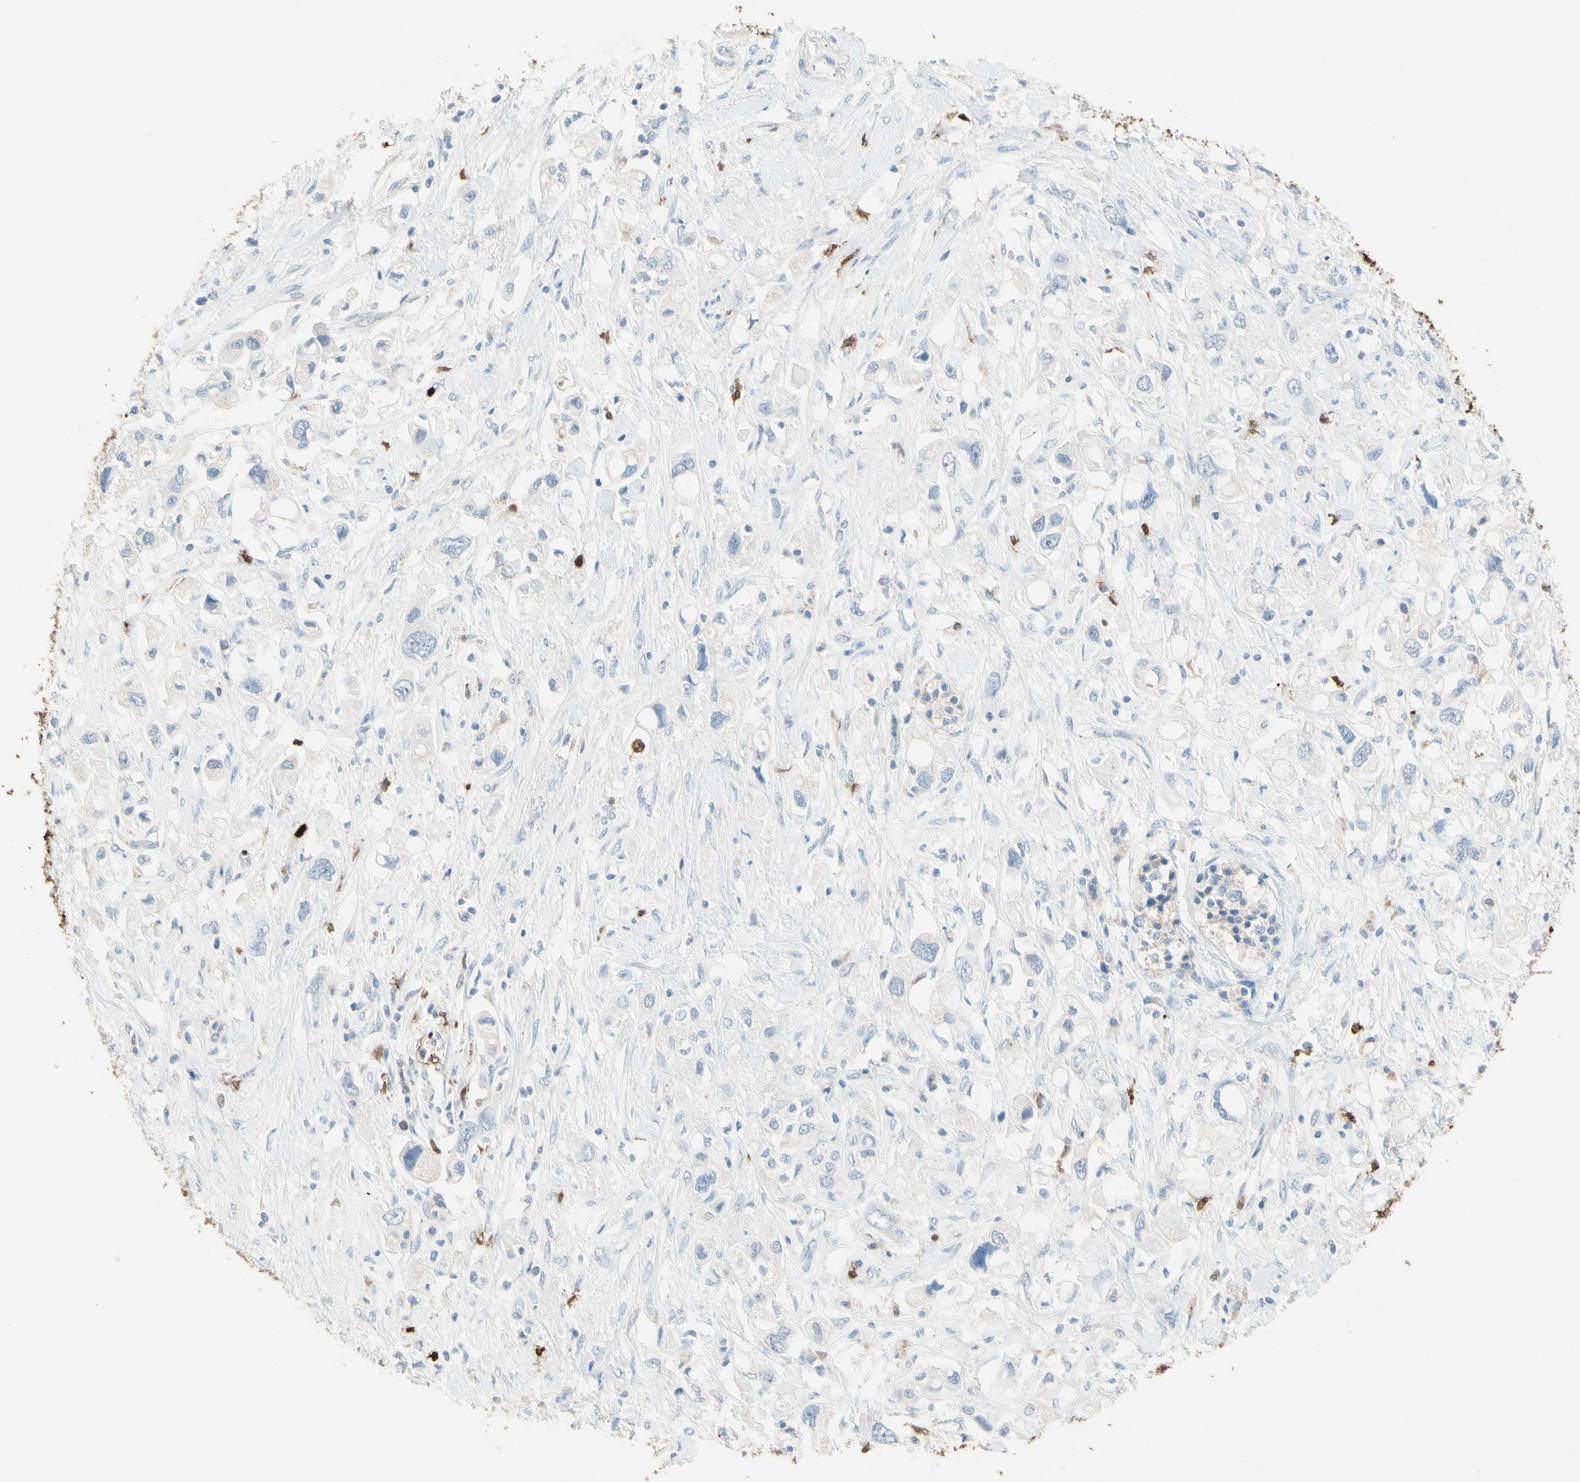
{"staining": {"intensity": "negative", "quantity": "none", "location": "none"}, "tissue": "pancreatic cancer", "cell_type": "Tumor cells", "image_type": "cancer", "snomed": [{"axis": "morphology", "description": "Adenocarcinoma, NOS"}, {"axis": "topography", "description": "Pancreas"}], "caption": "Immunohistochemical staining of human pancreatic cancer reveals no significant expression in tumor cells.", "gene": "NFKBIZ", "patient": {"sex": "female", "age": 56}}